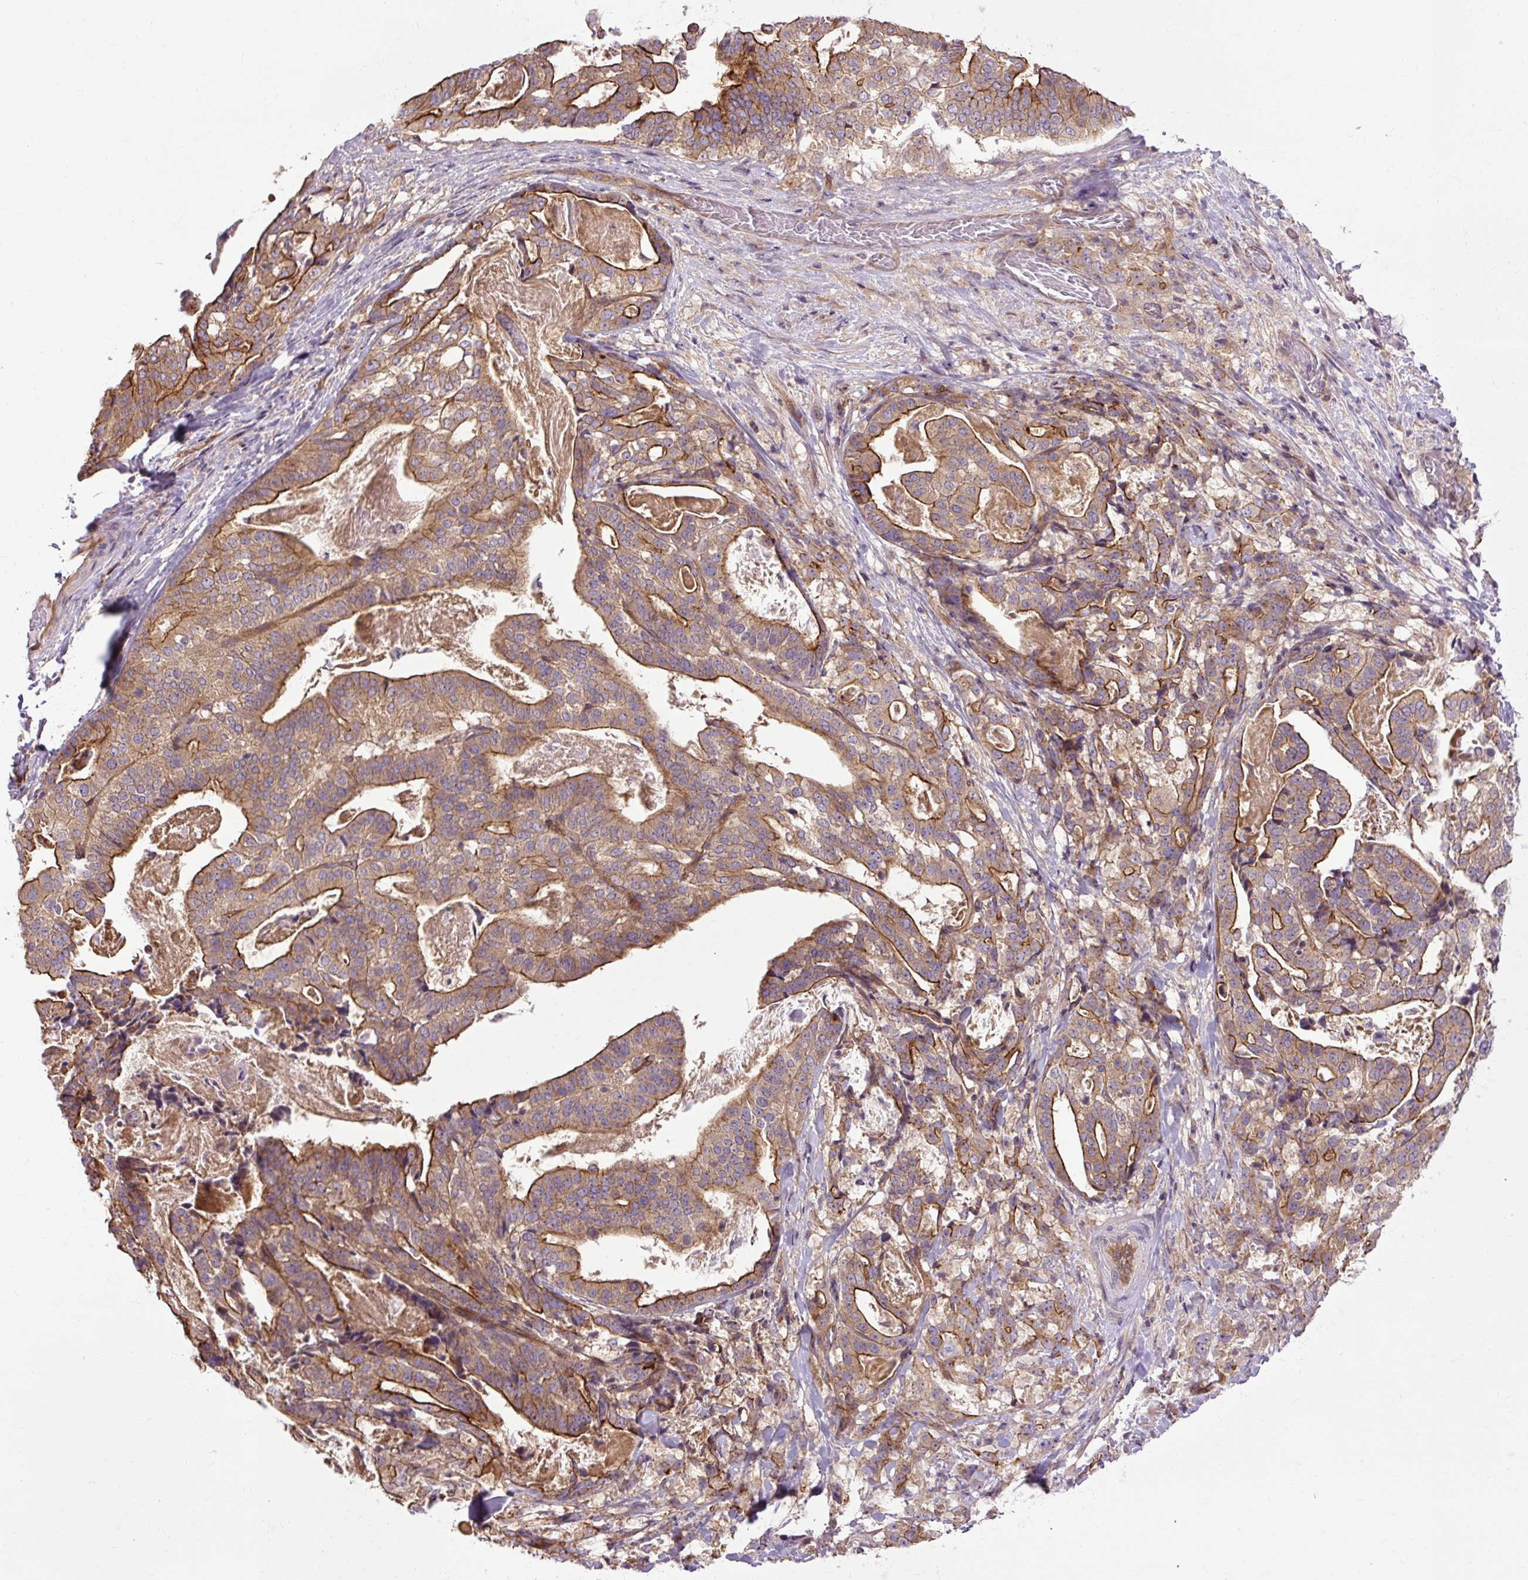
{"staining": {"intensity": "moderate", "quantity": ">75%", "location": "cytoplasmic/membranous"}, "tissue": "stomach cancer", "cell_type": "Tumor cells", "image_type": "cancer", "snomed": [{"axis": "morphology", "description": "Adenocarcinoma, NOS"}, {"axis": "topography", "description": "Stomach"}], "caption": "Stomach cancer (adenocarcinoma) tissue exhibits moderate cytoplasmic/membranous positivity in approximately >75% of tumor cells, visualized by immunohistochemistry.", "gene": "CCDC93", "patient": {"sex": "male", "age": 48}}